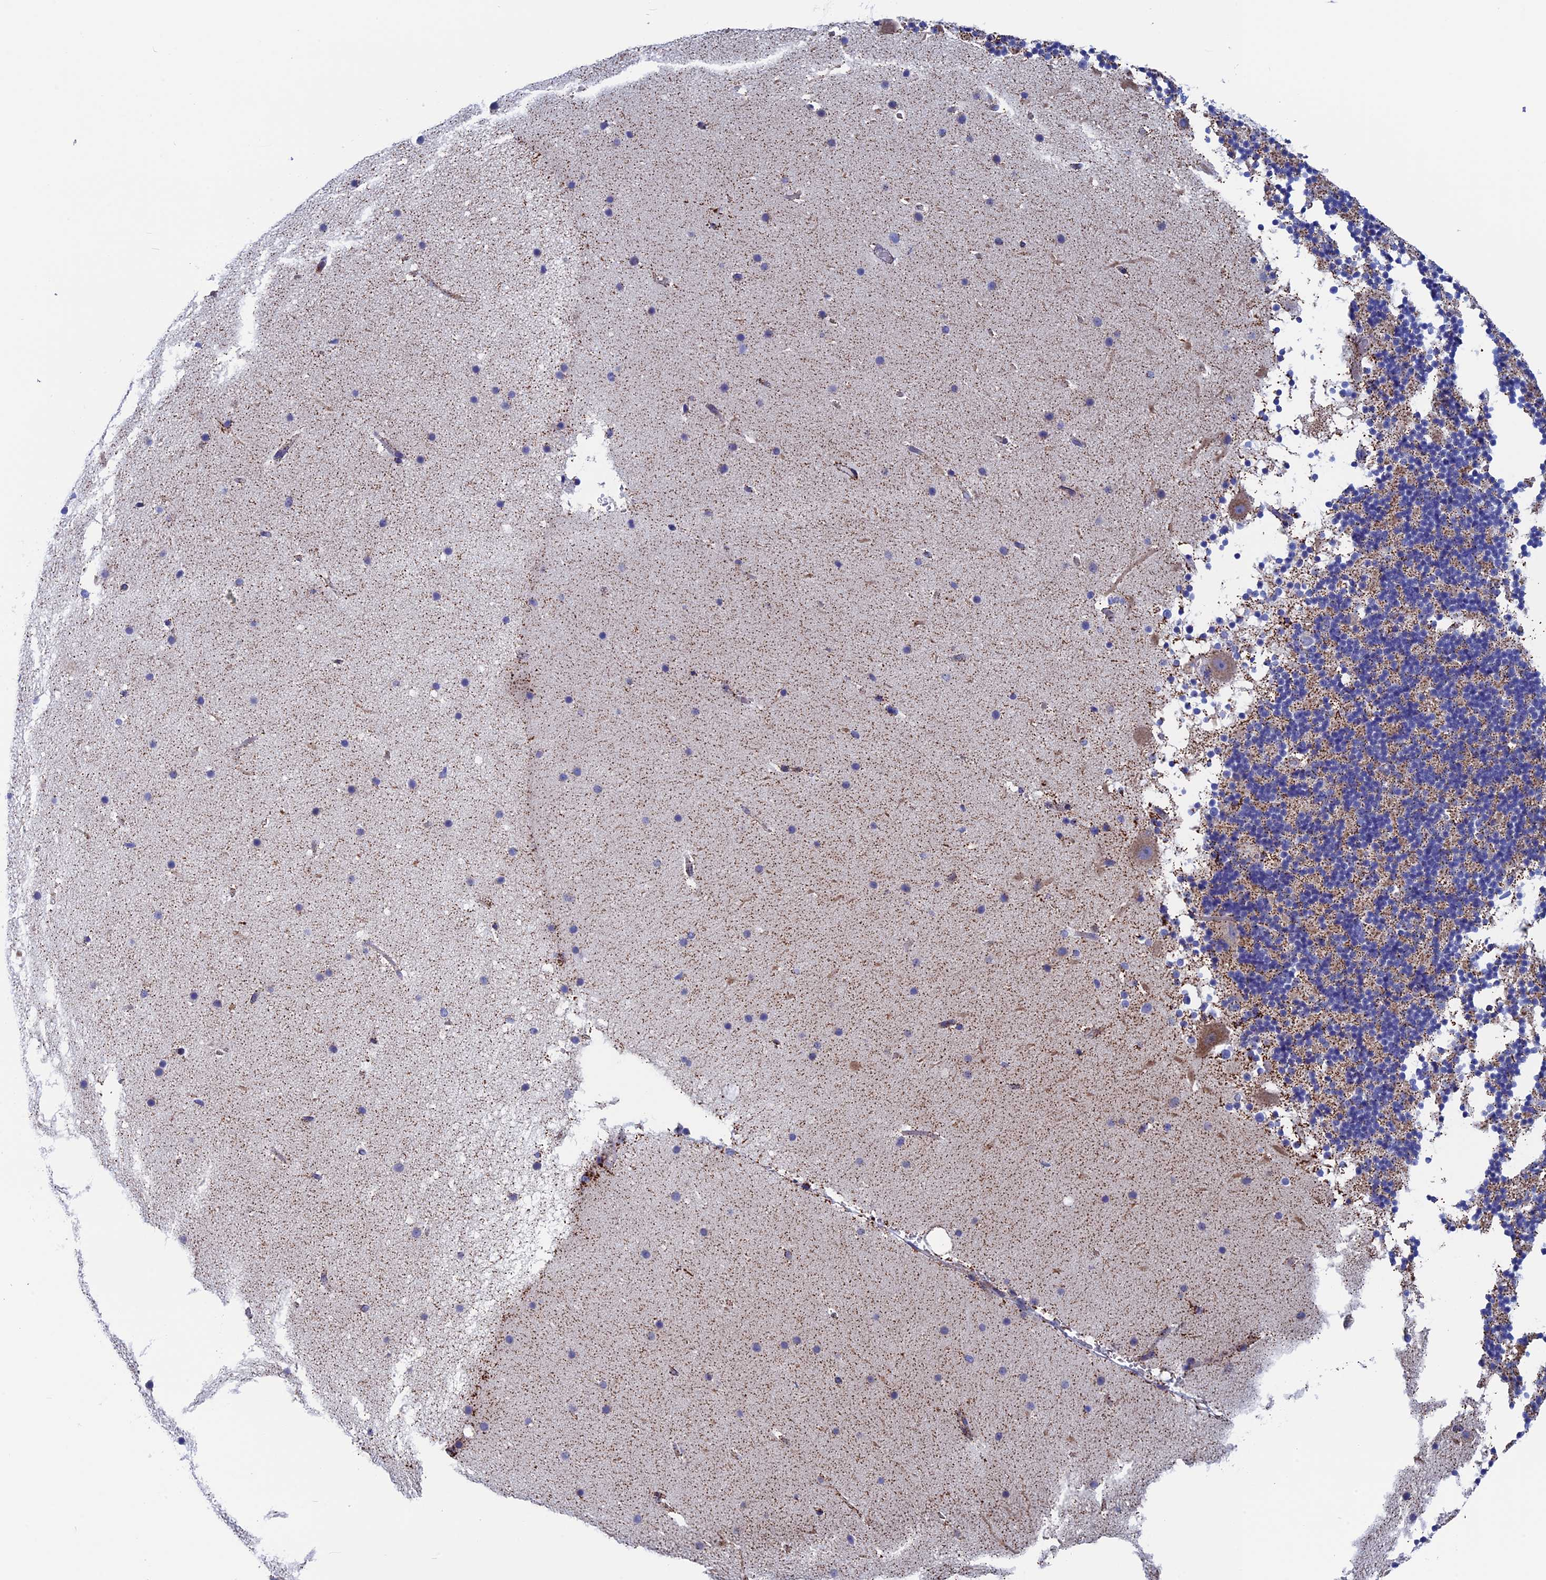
{"staining": {"intensity": "negative", "quantity": "none", "location": "none"}, "tissue": "cerebellum", "cell_type": "Cells in granular layer", "image_type": "normal", "snomed": [{"axis": "morphology", "description": "Normal tissue, NOS"}, {"axis": "topography", "description": "Cerebellum"}], "caption": "This is an immunohistochemistry histopathology image of normal cerebellum. There is no expression in cells in granular layer.", "gene": "WDR83", "patient": {"sex": "male", "age": 57}}